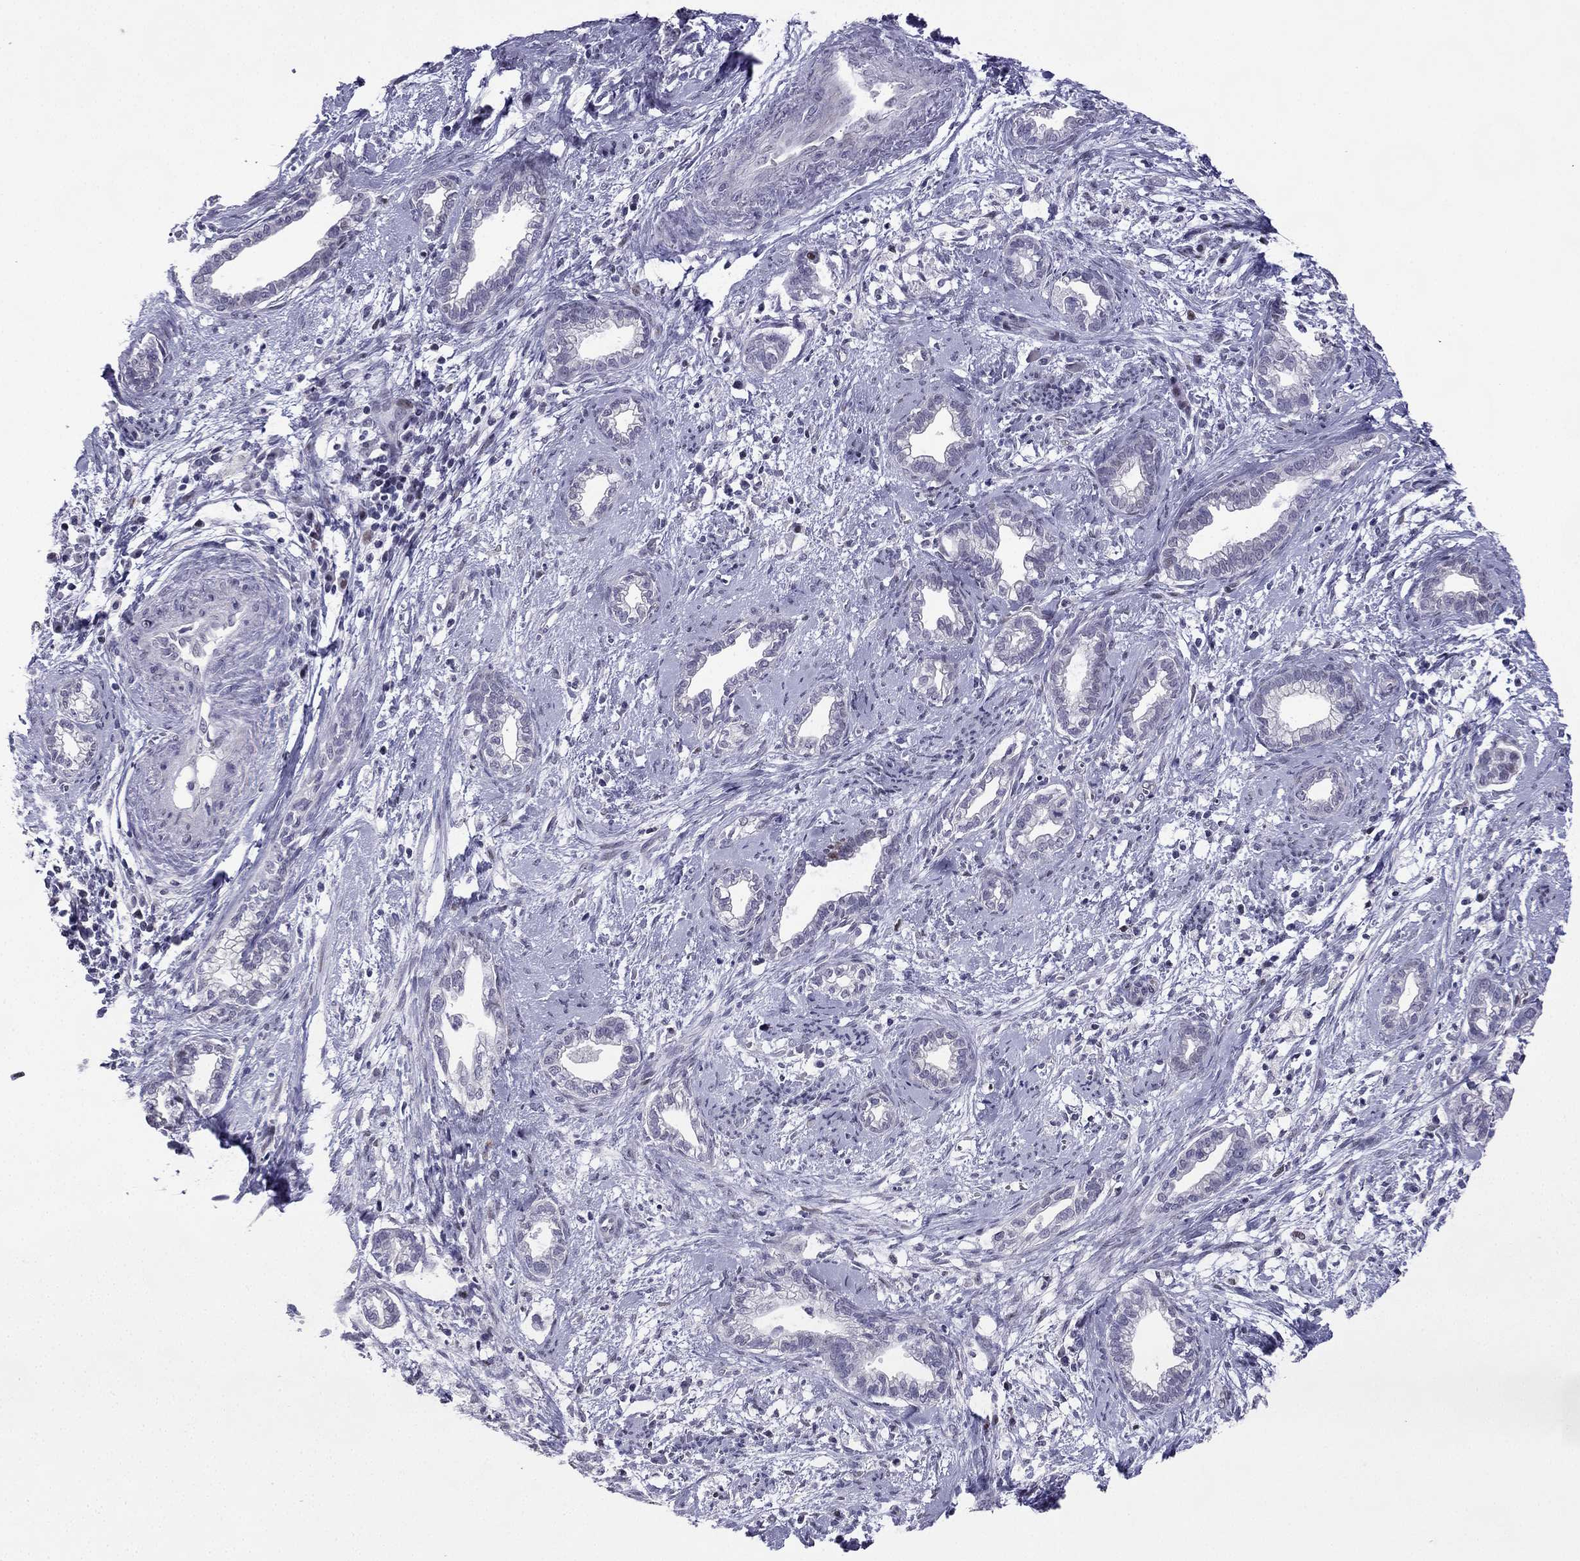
{"staining": {"intensity": "negative", "quantity": "none", "location": "none"}, "tissue": "cervical cancer", "cell_type": "Tumor cells", "image_type": "cancer", "snomed": [{"axis": "morphology", "description": "Adenocarcinoma, NOS"}, {"axis": "topography", "description": "Cervix"}], "caption": "Micrograph shows no protein positivity in tumor cells of cervical cancer (adenocarcinoma) tissue. Nuclei are stained in blue.", "gene": "CFAP70", "patient": {"sex": "female", "age": 62}}